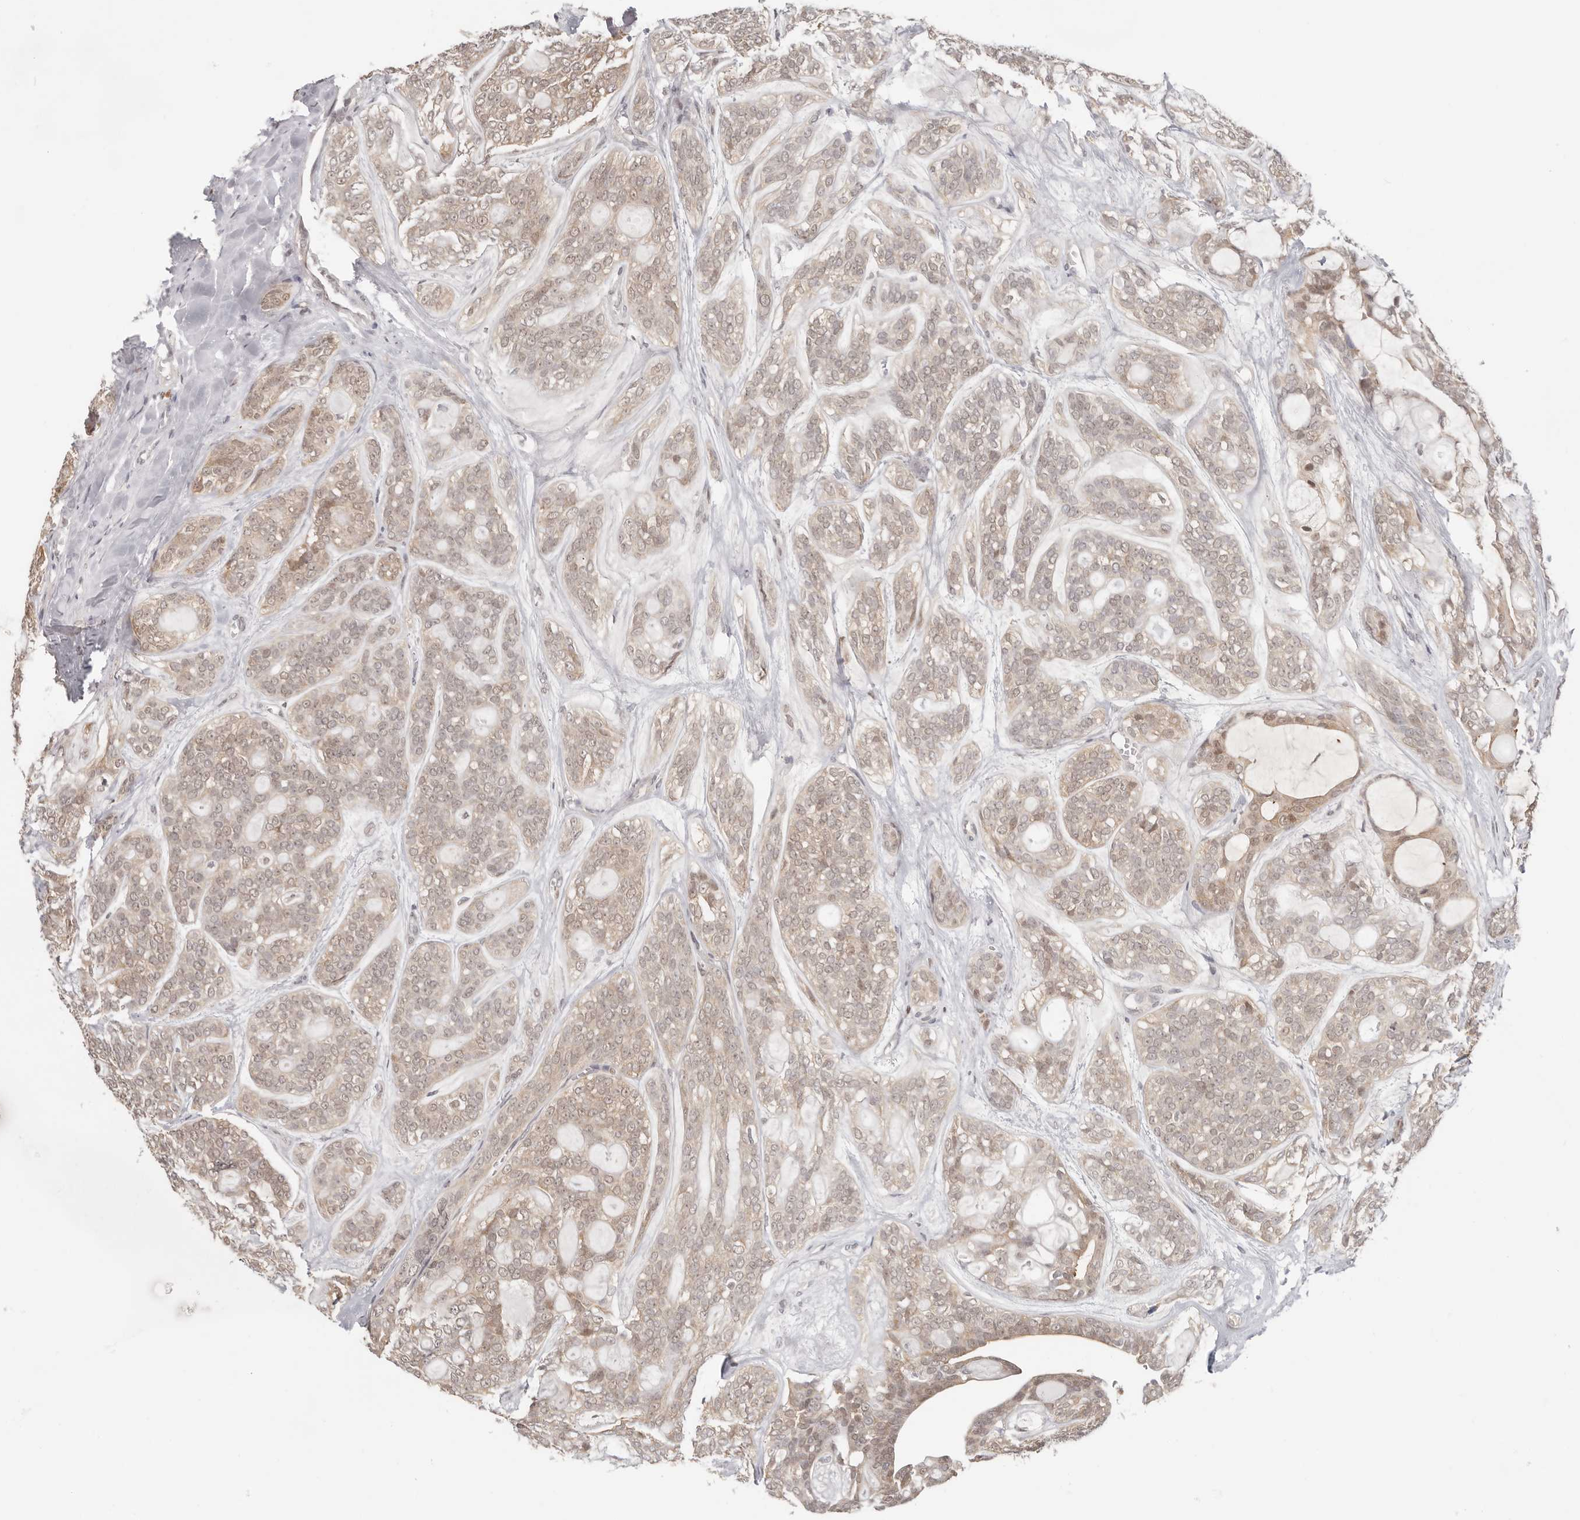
{"staining": {"intensity": "weak", "quantity": "25%-75%", "location": "cytoplasmic/membranous,nuclear"}, "tissue": "head and neck cancer", "cell_type": "Tumor cells", "image_type": "cancer", "snomed": [{"axis": "morphology", "description": "Adenocarcinoma, NOS"}, {"axis": "topography", "description": "Head-Neck"}], "caption": "Protein positivity by immunohistochemistry (IHC) shows weak cytoplasmic/membranous and nuclear expression in about 25%-75% of tumor cells in head and neck cancer.", "gene": "LARP7", "patient": {"sex": "male", "age": 66}}